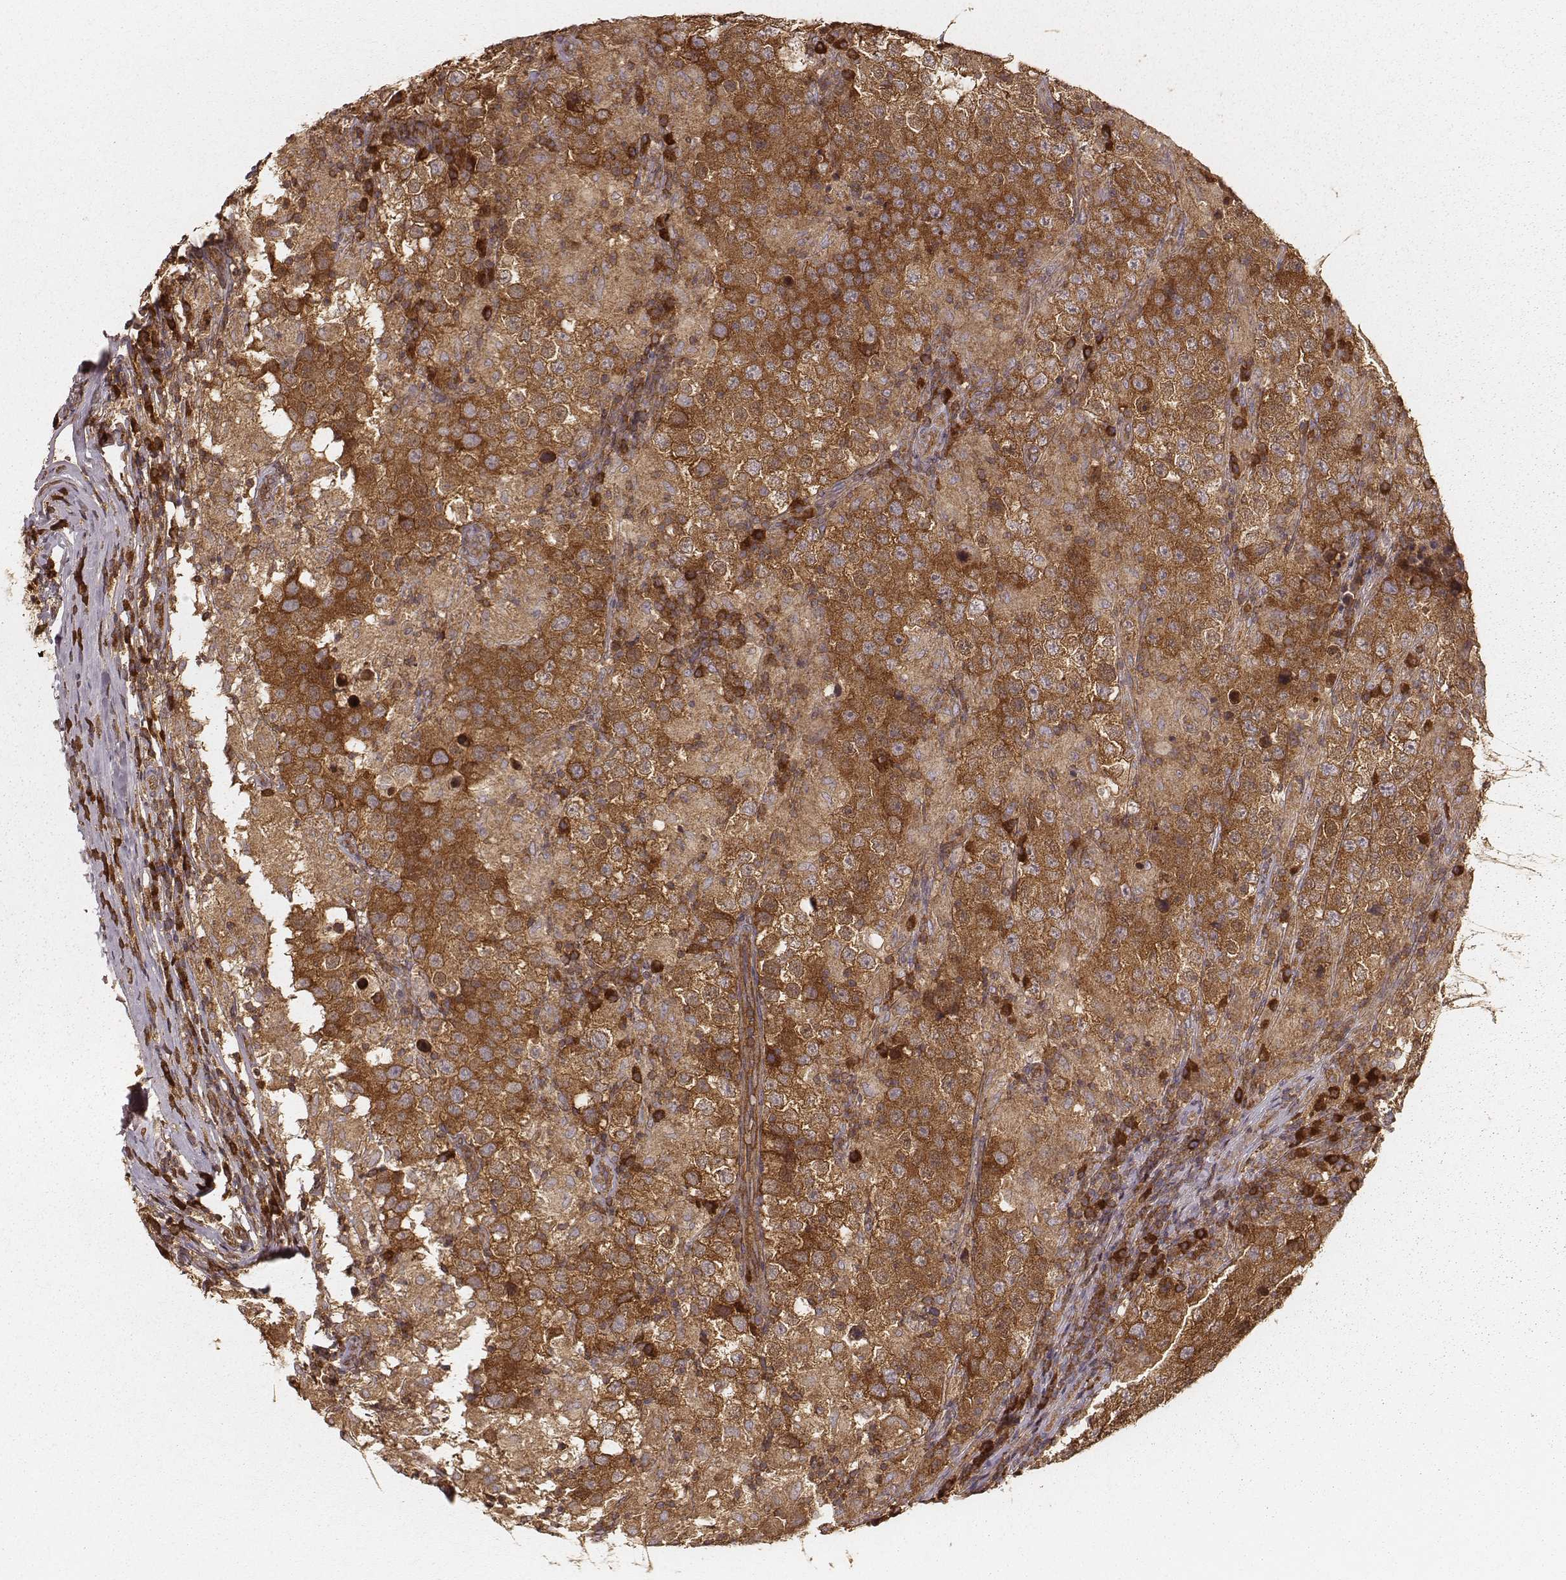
{"staining": {"intensity": "moderate", "quantity": ">75%", "location": "cytoplasmic/membranous"}, "tissue": "testis cancer", "cell_type": "Tumor cells", "image_type": "cancer", "snomed": [{"axis": "morphology", "description": "Seminoma, NOS"}, {"axis": "morphology", "description": "Carcinoma, Embryonal, NOS"}, {"axis": "topography", "description": "Testis"}], "caption": "DAB (3,3'-diaminobenzidine) immunohistochemical staining of human testis cancer shows moderate cytoplasmic/membranous protein staining in approximately >75% of tumor cells.", "gene": "CARS1", "patient": {"sex": "male", "age": 41}}